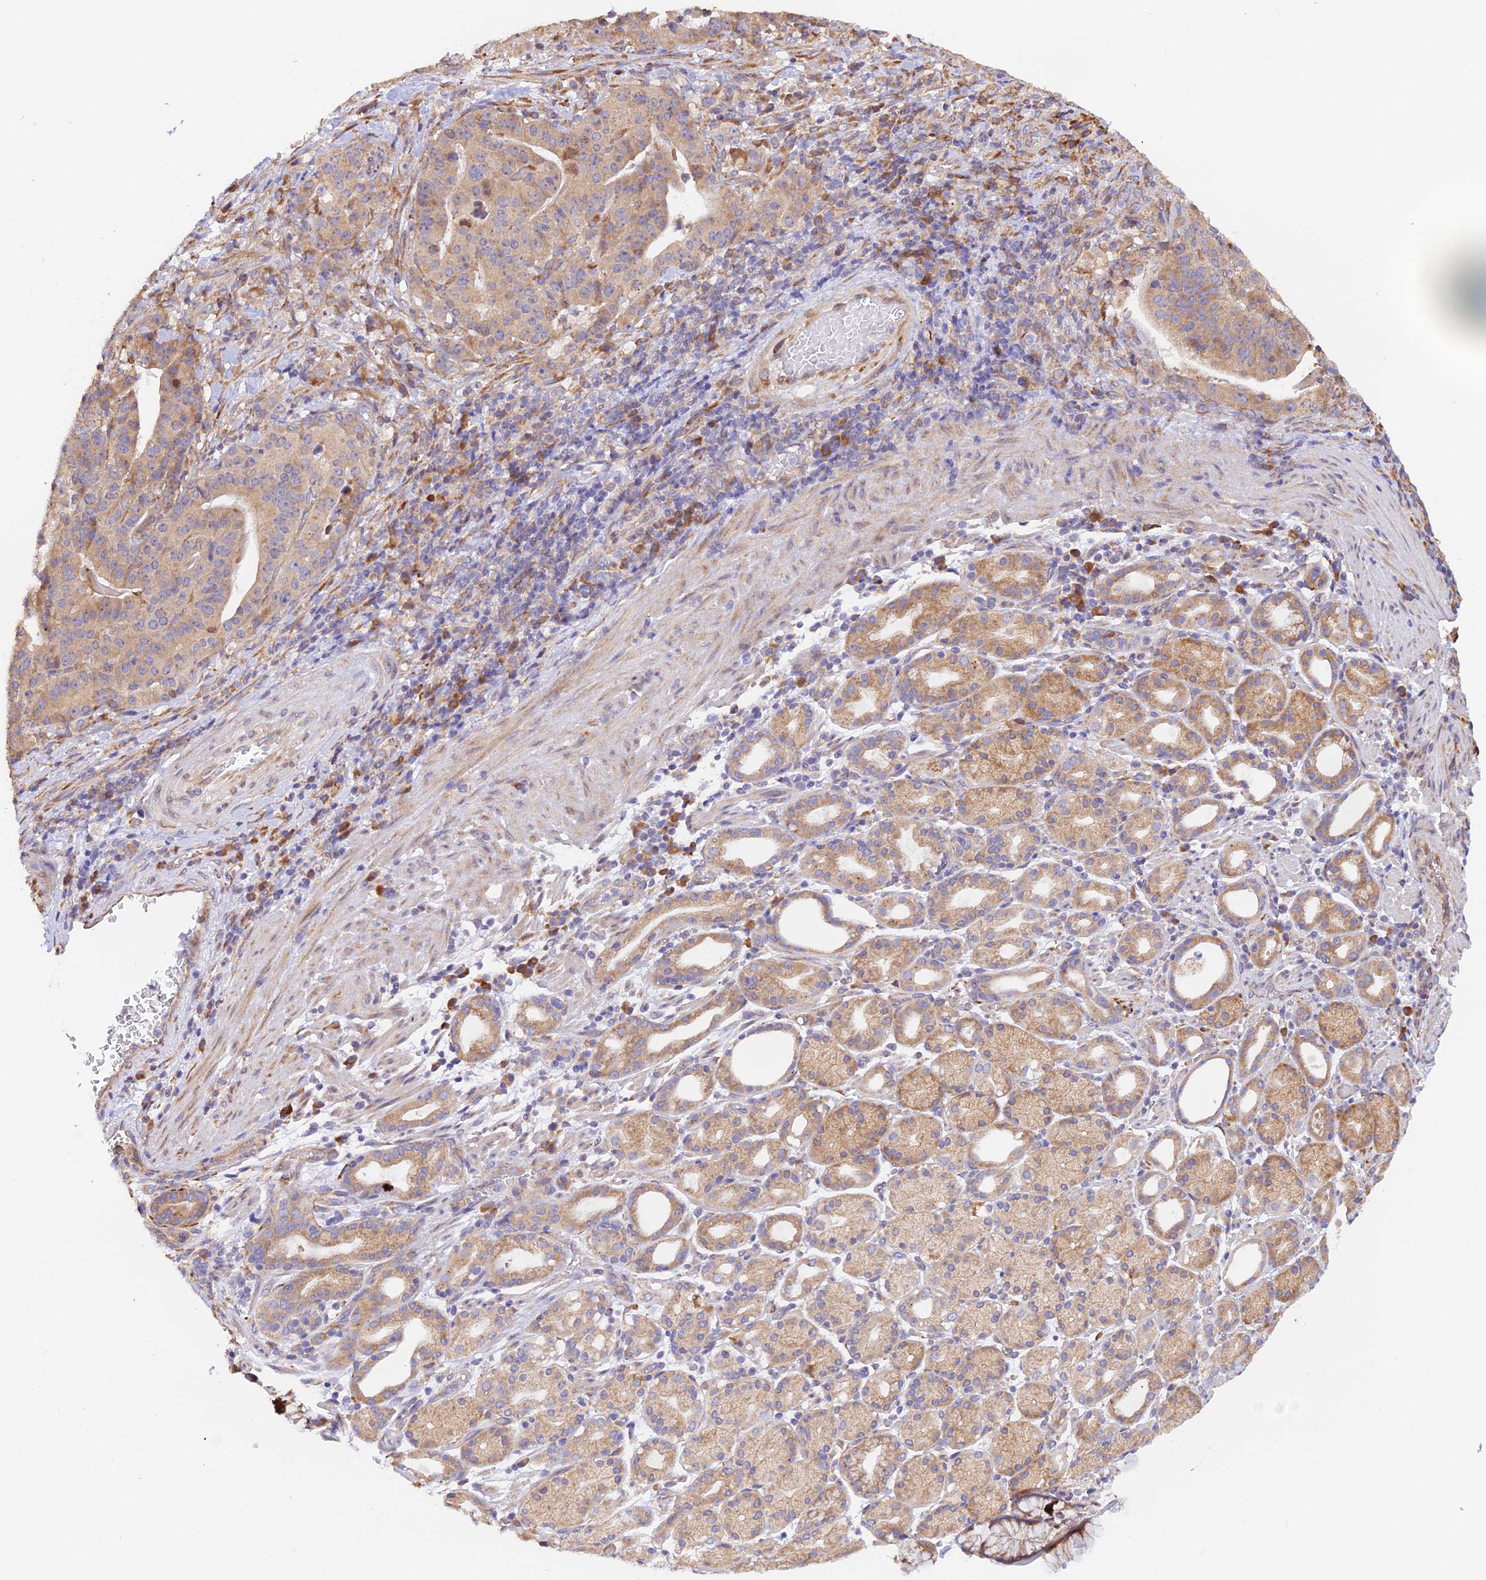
{"staining": {"intensity": "moderate", "quantity": ">75%", "location": "cytoplasmic/membranous"}, "tissue": "stomach cancer", "cell_type": "Tumor cells", "image_type": "cancer", "snomed": [{"axis": "morphology", "description": "Adenocarcinoma, NOS"}, {"axis": "topography", "description": "Stomach"}], "caption": "This is a photomicrograph of immunohistochemistry staining of stomach cancer (adenocarcinoma), which shows moderate expression in the cytoplasmic/membranous of tumor cells.", "gene": "RPL5", "patient": {"sex": "male", "age": 48}}